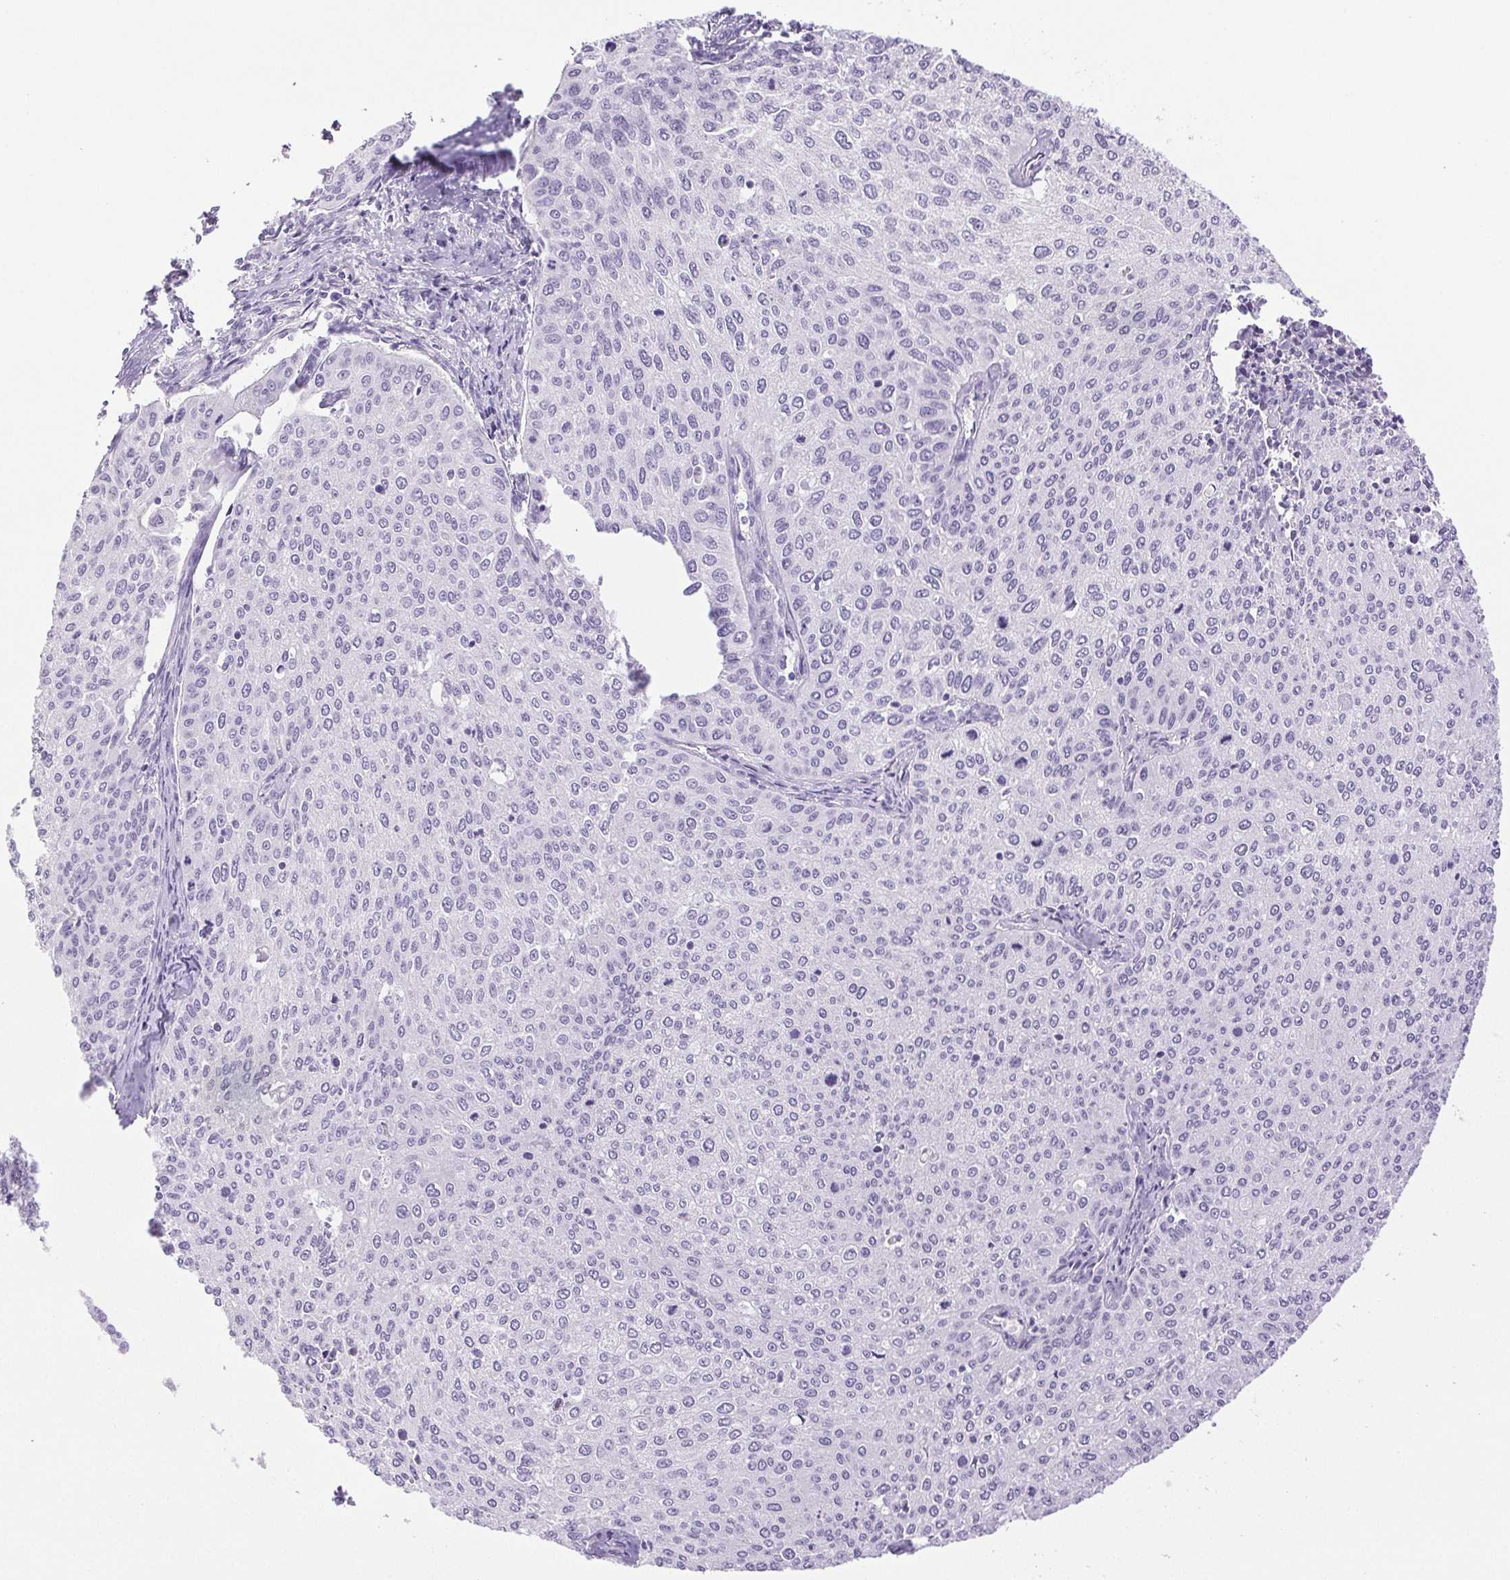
{"staining": {"intensity": "negative", "quantity": "none", "location": "none"}, "tissue": "cervical cancer", "cell_type": "Tumor cells", "image_type": "cancer", "snomed": [{"axis": "morphology", "description": "Squamous cell carcinoma, NOS"}, {"axis": "topography", "description": "Cervix"}], "caption": "Cervical cancer stained for a protein using IHC exhibits no expression tumor cells.", "gene": "HLA-G", "patient": {"sex": "female", "age": 38}}